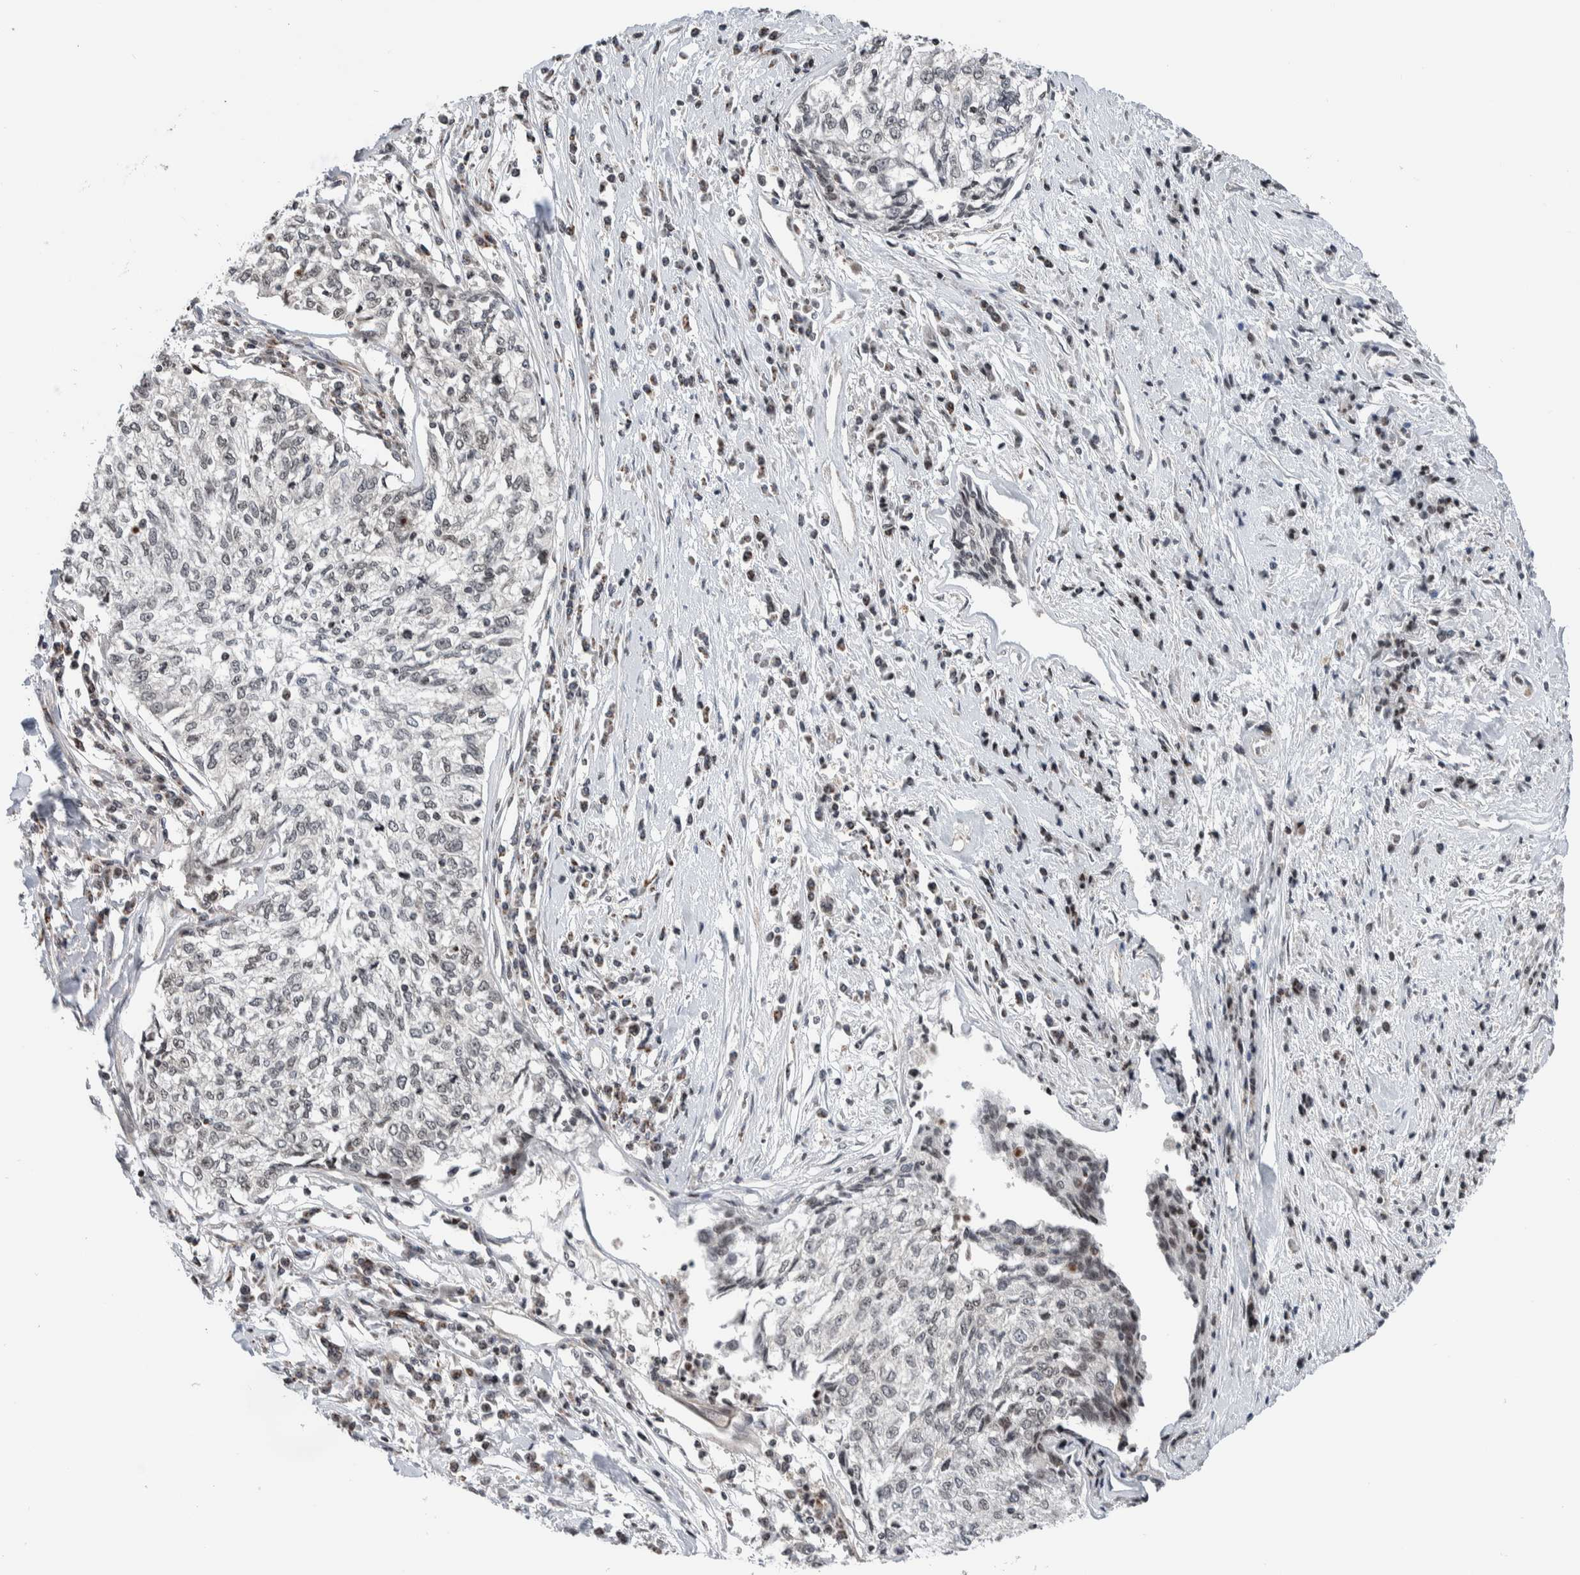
{"staining": {"intensity": "weak", "quantity": "<25%", "location": "nuclear"}, "tissue": "cervical cancer", "cell_type": "Tumor cells", "image_type": "cancer", "snomed": [{"axis": "morphology", "description": "Squamous cell carcinoma, NOS"}, {"axis": "topography", "description": "Cervix"}], "caption": "A histopathology image of human cervical cancer is negative for staining in tumor cells. (Stains: DAB (3,3'-diaminobenzidine) immunohistochemistry (IHC) with hematoxylin counter stain, Microscopy: brightfield microscopy at high magnification).", "gene": "NPLOC4", "patient": {"sex": "female", "age": 57}}